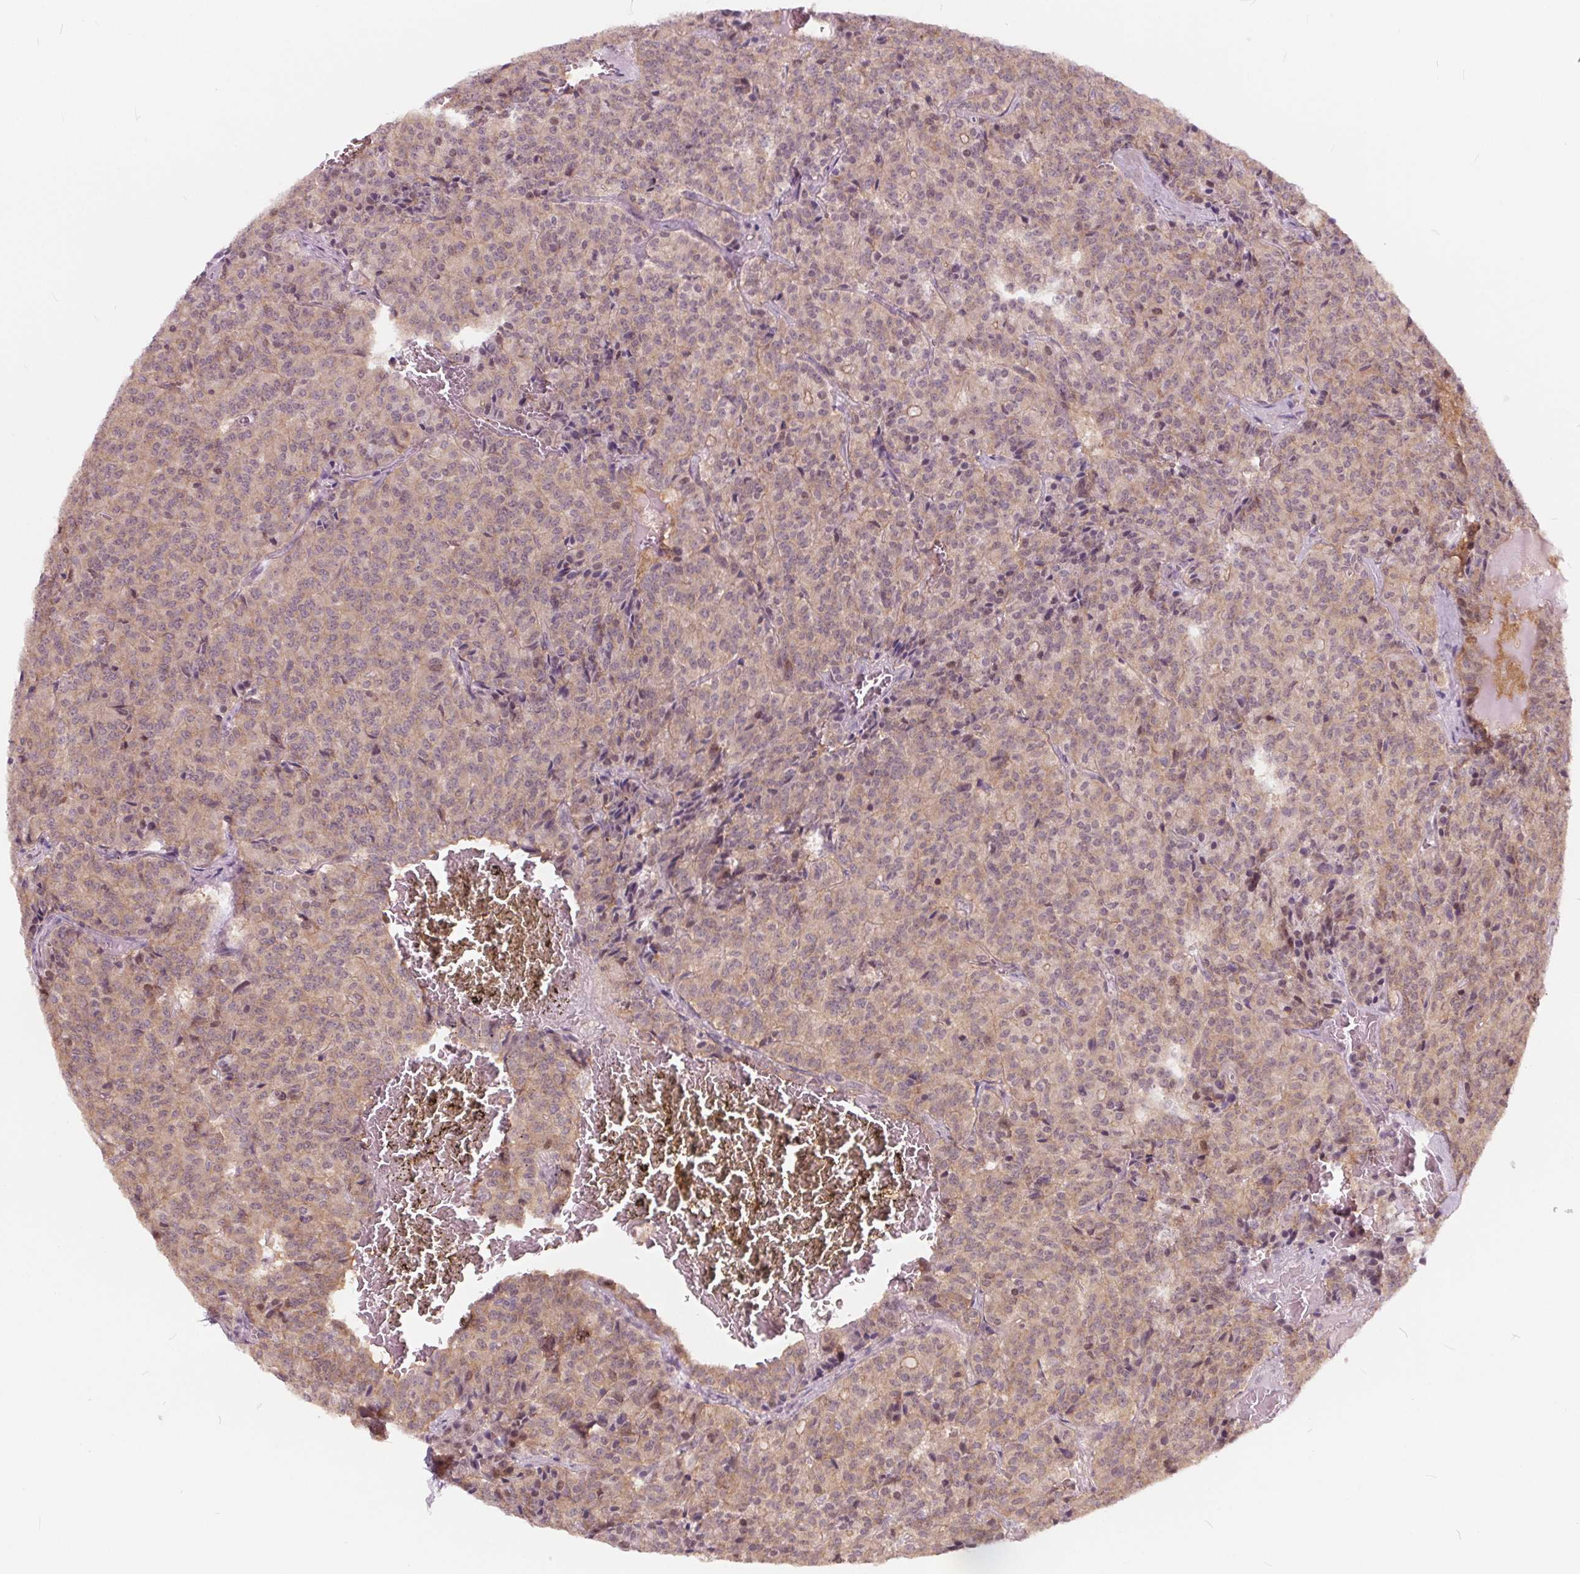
{"staining": {"intensity": "moderate", "quantity": "<25%", "location": "nuclear"}, "tissue": "carcinoid", "cell_type": "Tumor cells", "image_type": "cancer", "snomed": [{"axis": "morphology", "description": "Carcinoid, malignant, NOS"}, {"axis": "topography", "description": "Lung"}], "caption": "A micrograph showing moderate nuclear positivity in about <25% of tumor cells in carcinoid (malignant), as visualized by brown immunohistochemical staining.", "gene": "HIF1AN", "patient": {"sex": "male", "age": 70}}